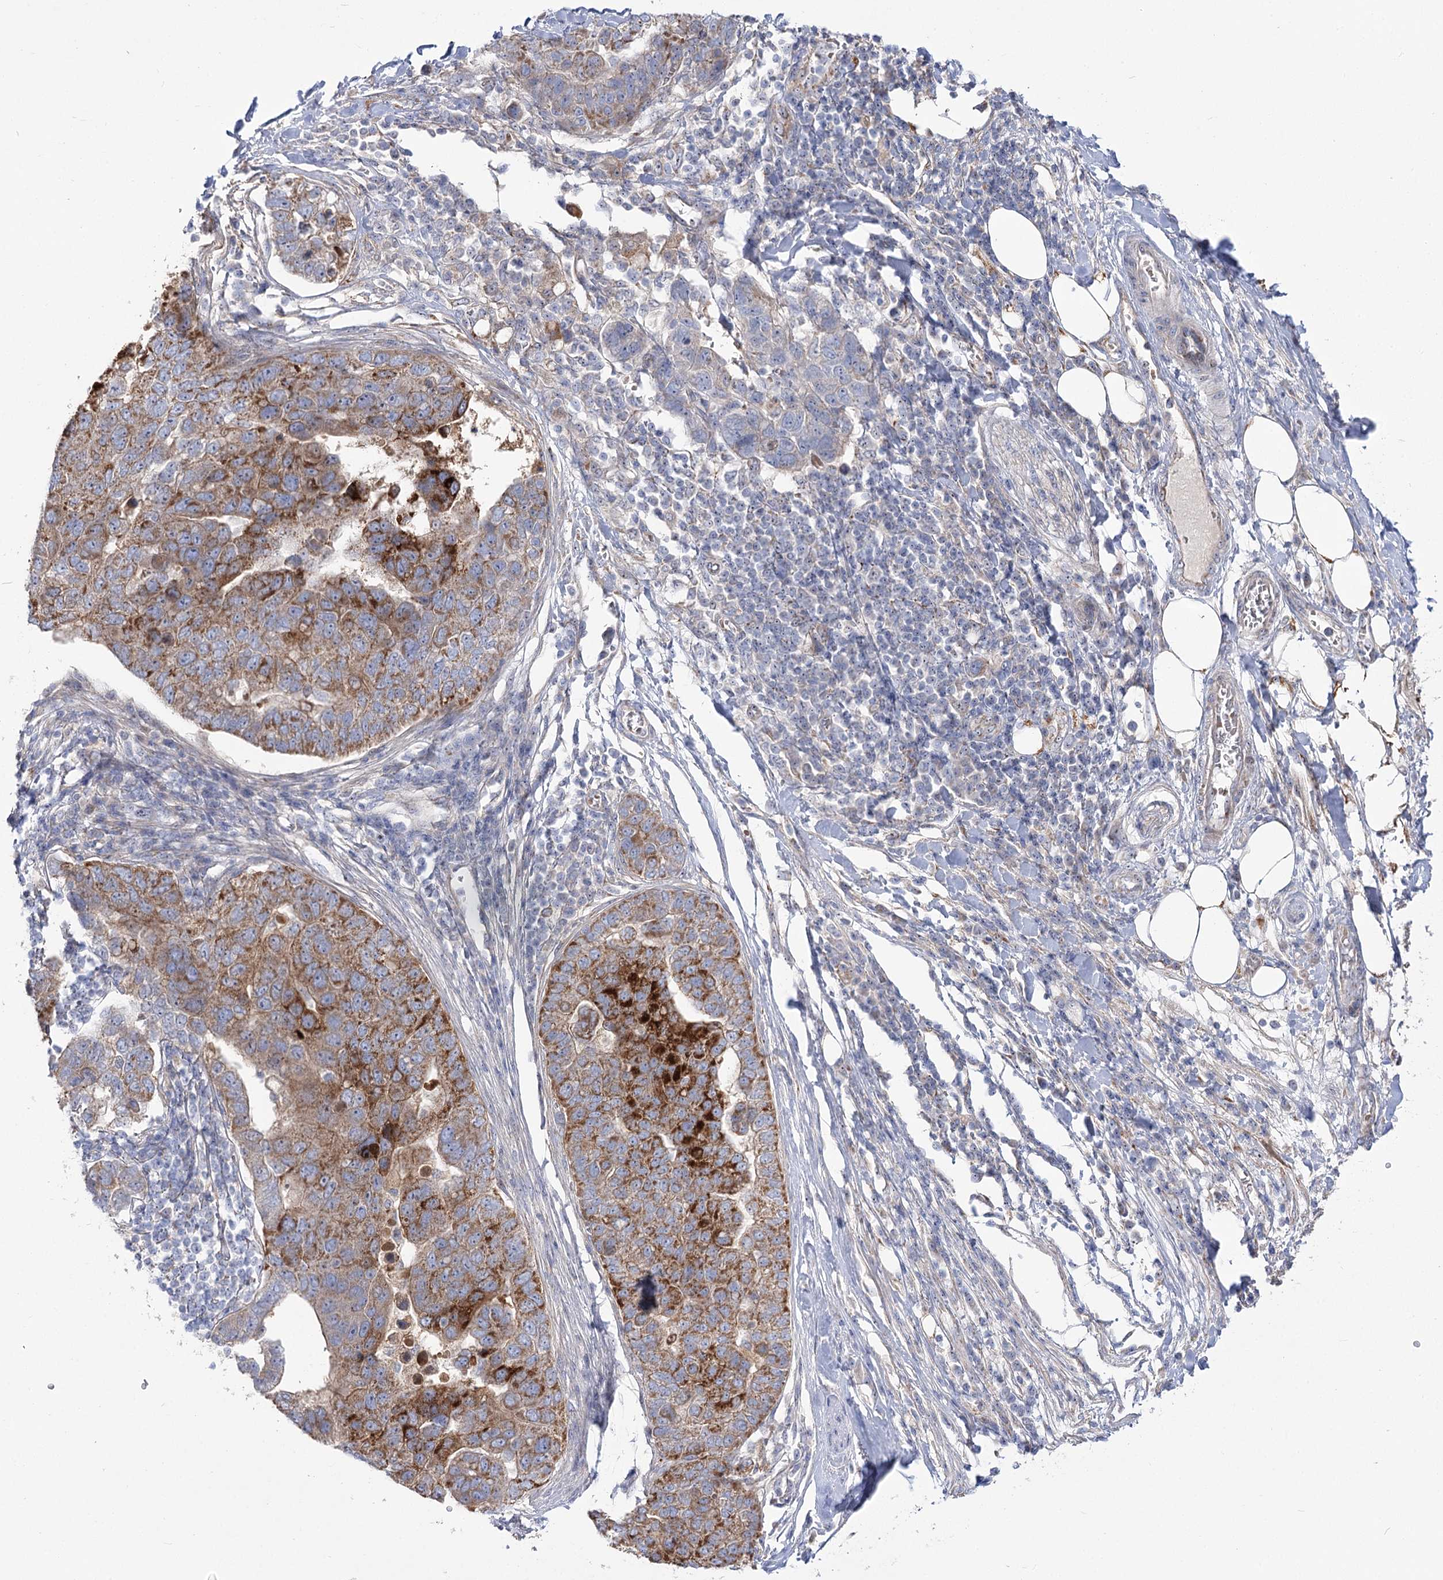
{"staining": {"intensity": "moderate", "quantity": "25%-75%", "location": "cytoplasmic/membranous"}, "tissue": "pancreatic cancer", "cell_type": "Tumor cells", "image_type": "cancer", "snomed": [{"axis": "morphology", "description": "Adenocarcinoma, NOS"}, {"axis": "topography", "description": "Pancreas"}], "caption": "This is a histology image of IHC staining of pancreatic cancer, which shows moderate positivity in the cytoplasmic/membranous of tumor cells.", "gene": "SUOX", "patient": {"sex": "female", "age": 61}}